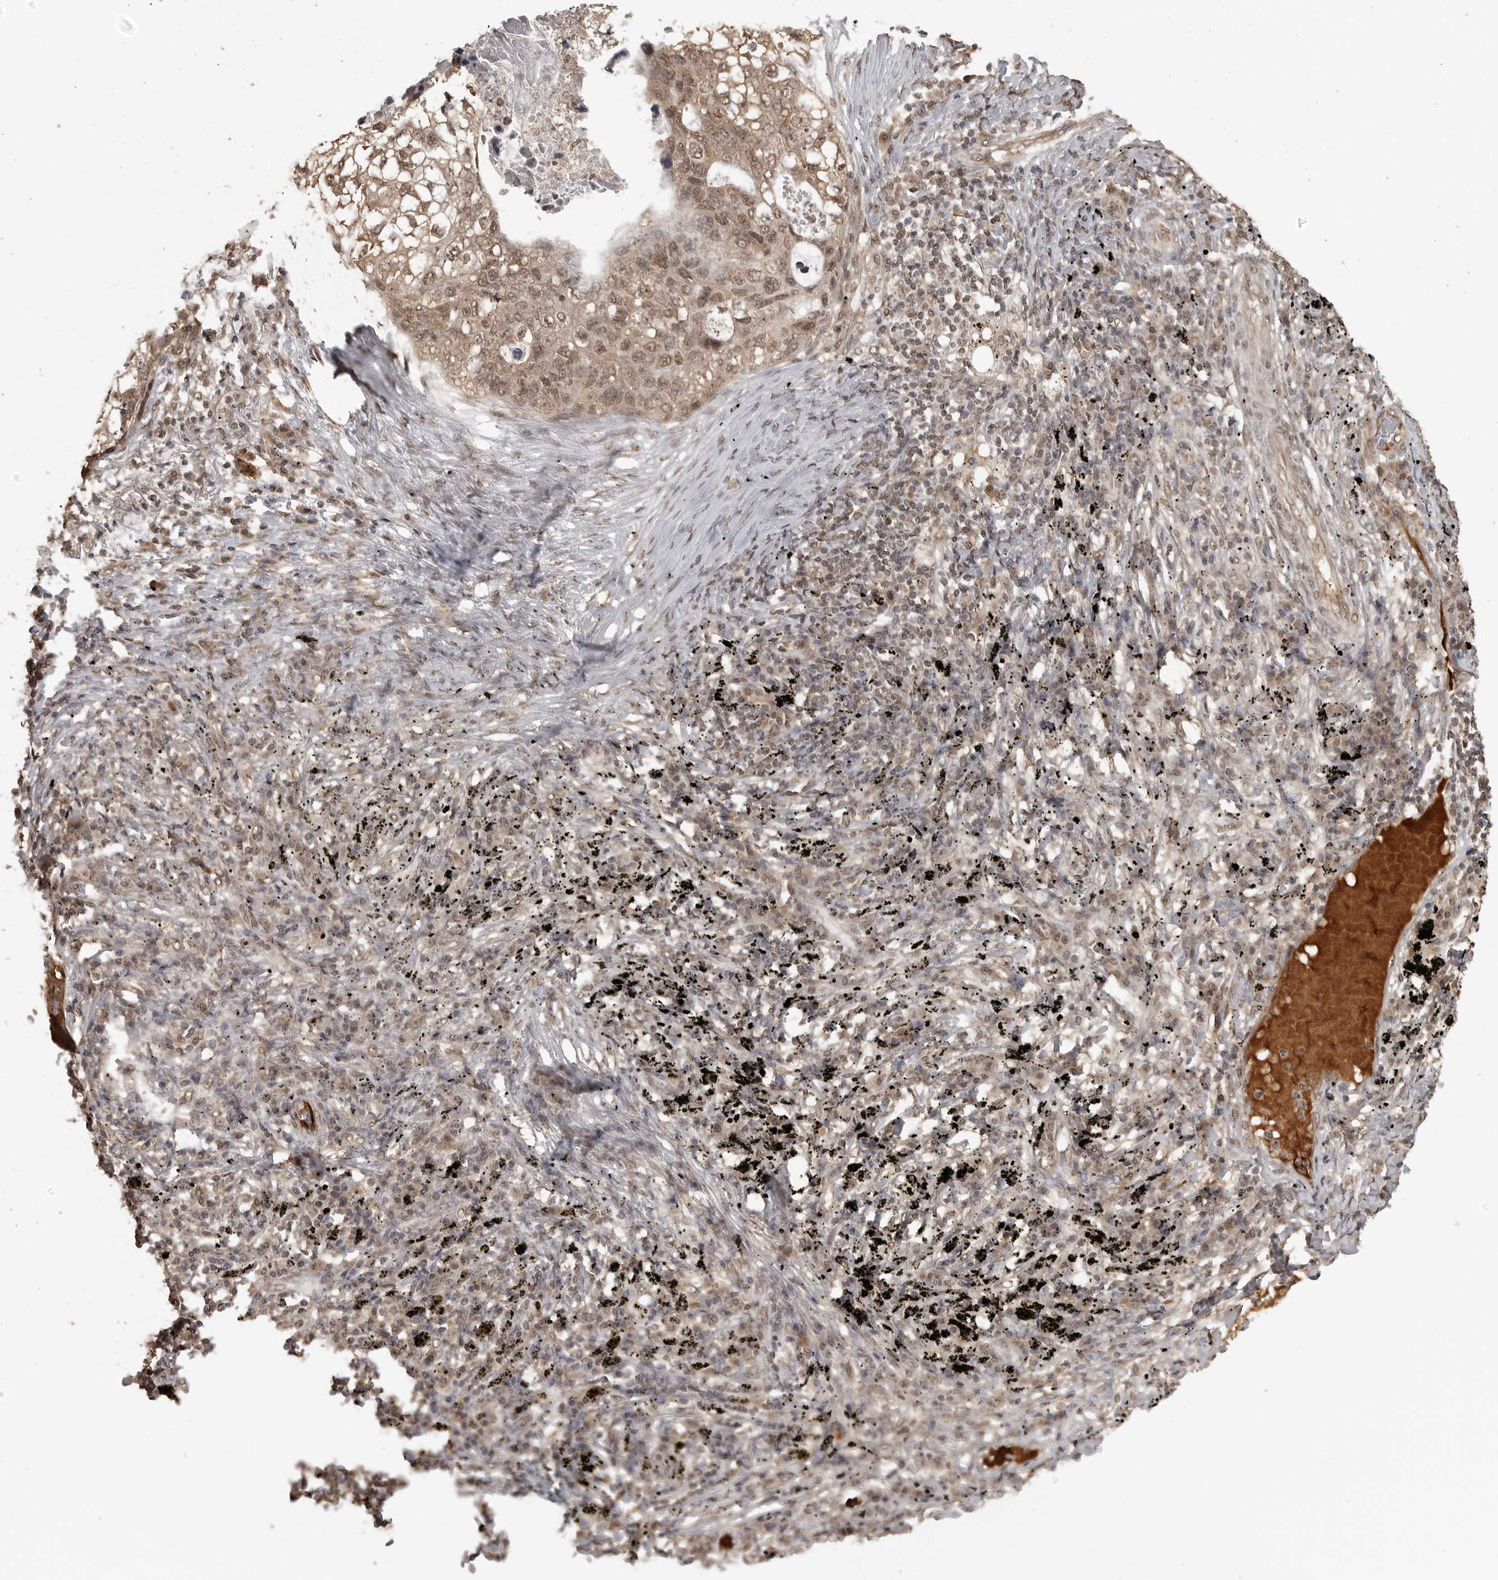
{"staining": {"intensity": "moderate", "quantity": ">75%", "location": "nuclear"}, "tissue": "lung cancer", "cell_type": "Tumor cells", "image_type": "cancer", "snomed": [{"axis": "morphology", "description": "Squamous cell carcinoma, NOS"}, {"axis": "topography", "description": "Lung"}], "caption": "DAB immunohistochemical staining of human lung cancer displays moderate nuclear protein staining in approximately >75% of tumor cells.", "gene": "CLOCK", "patient": {"sex": "female", "age": 63}}